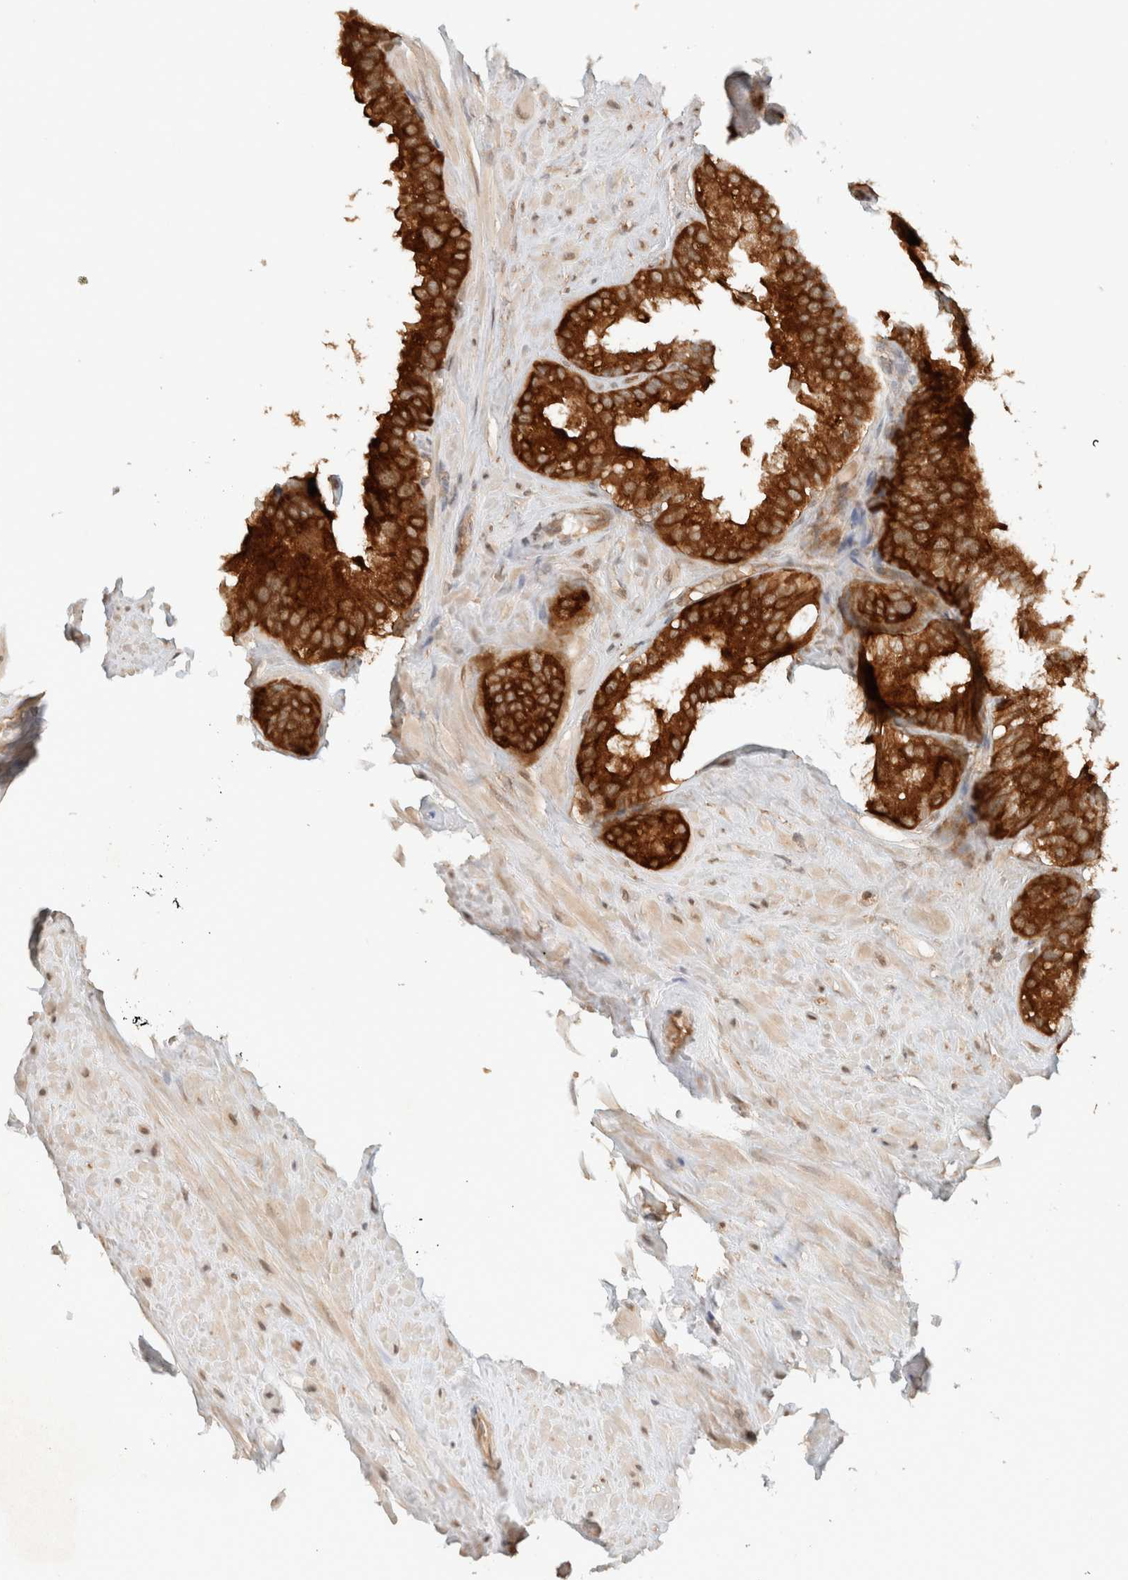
{"staining": {"intensity": "strong", "quantity": ">75%", "location": "cytoplasmic/membranous"}, "tissue": "seminal vesicle", "cell_type": "Glandular cells", "image_type": "normal", "snomed": [{"axis": "morphology", "description": "Normal tissue, NOS"}, {"axis": "topography", "description": "Seminal veicle"}], "caption": "Immunohistochemistry (IHC) micrograph of normal seminal vesicle: human seminal vesicle stained using immunohistochemistry (IHC) displays high levels of strong protein expression localized specifically in the cytoplasmic/membranous of glandular cells, appearing as a cytoplasmic/membranous brown color.", "gene": "ARFGEF2", "patient": {"sex": "male", "age": 80}}